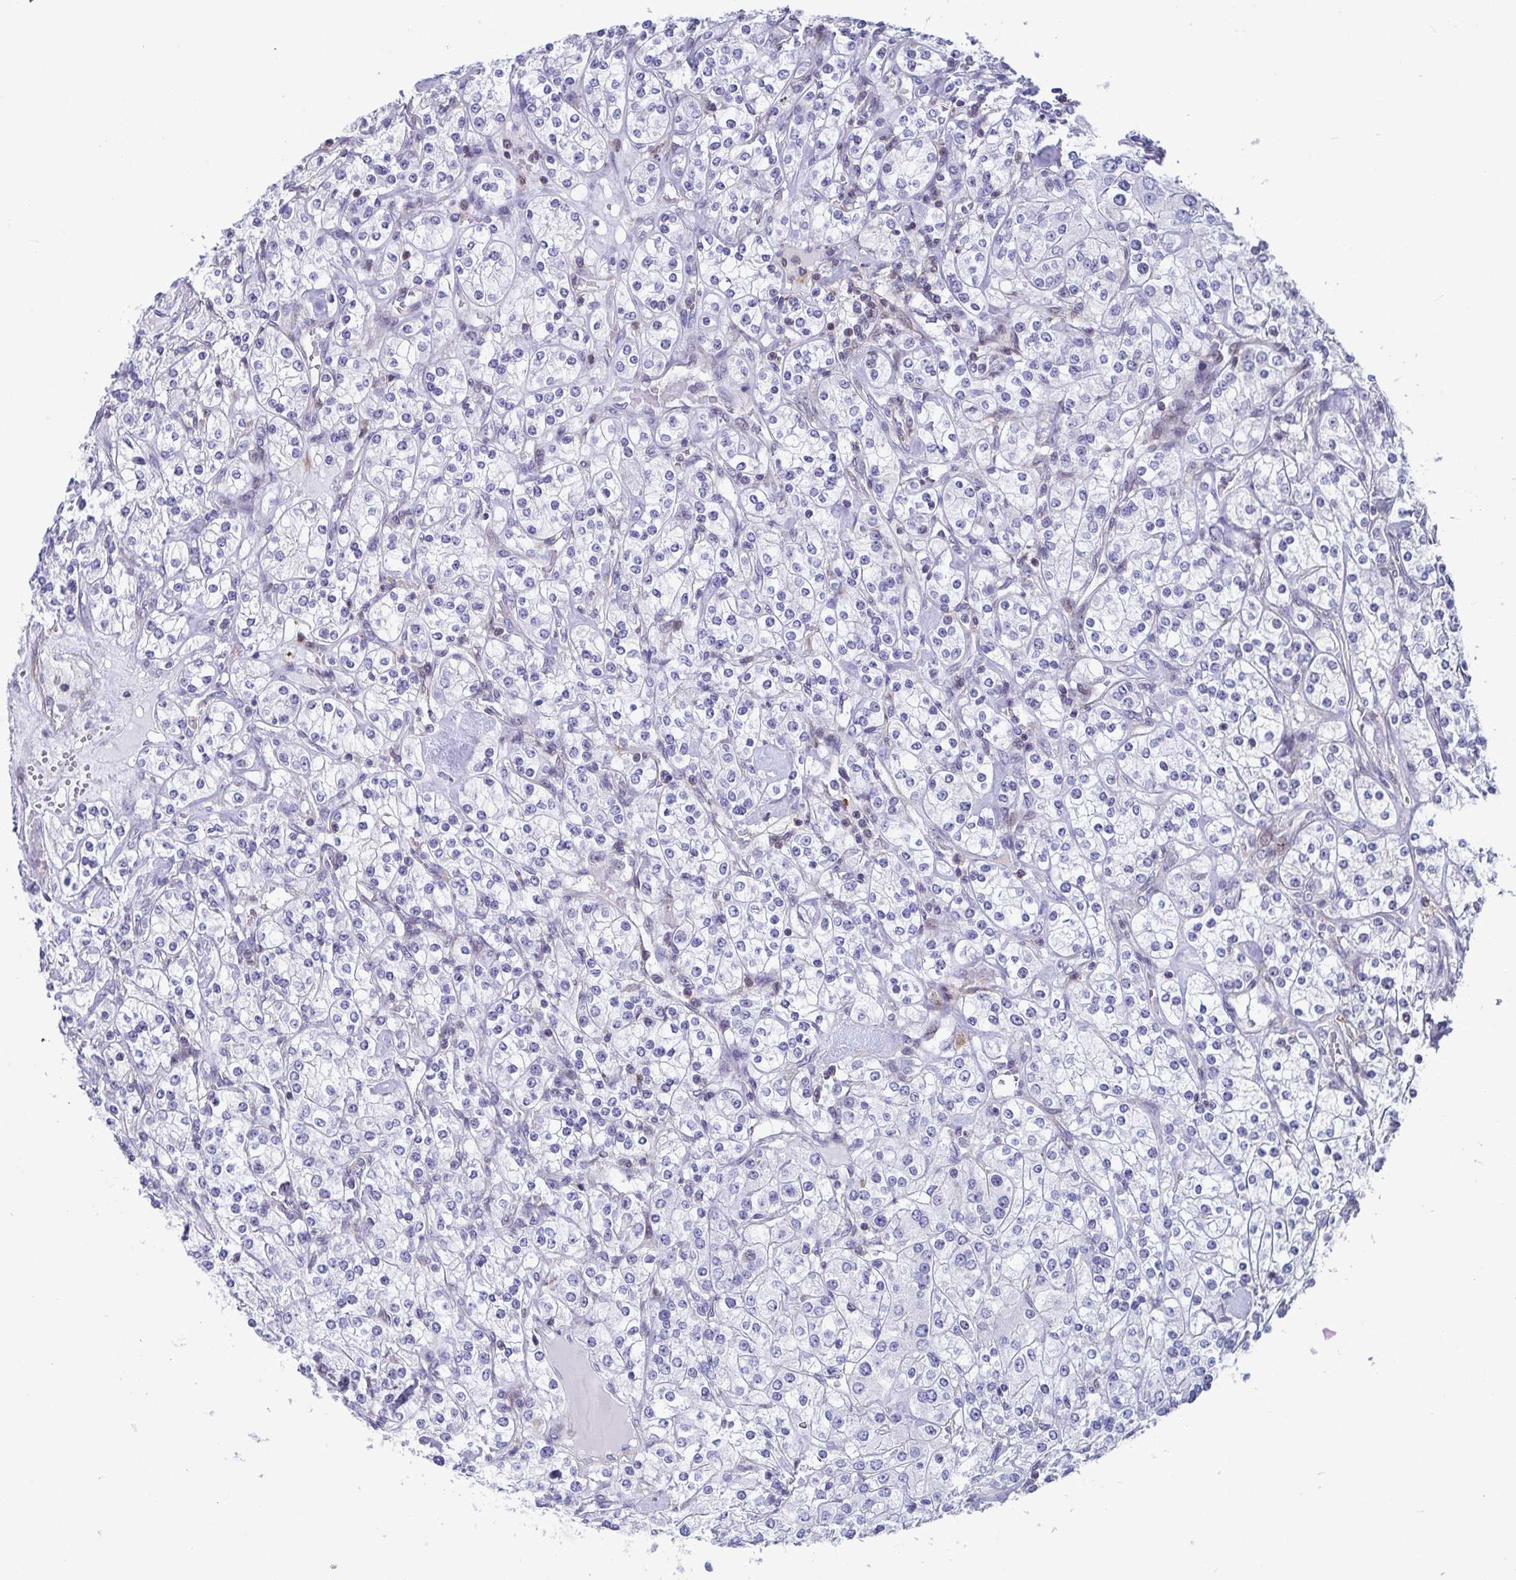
{"staining": {"intensity": "negative", "quantity": "none", "location": "none"}, "tissue": "renal cancer", "cell_type": "Tumor cells", "image_type": "cancer", "snomed": [{"axis": "morphology", "description": "Adenocarcinoma, NOS"}, {"axis": "topography", "description": "Kidney"}], "caption": "The immunohistochemistry image has no significant positivity in tumor cells of renal cancer (adenocarcinoma) tissue.", "gene": "WDR72", "patient": {"sex": "male", "age": 77}}